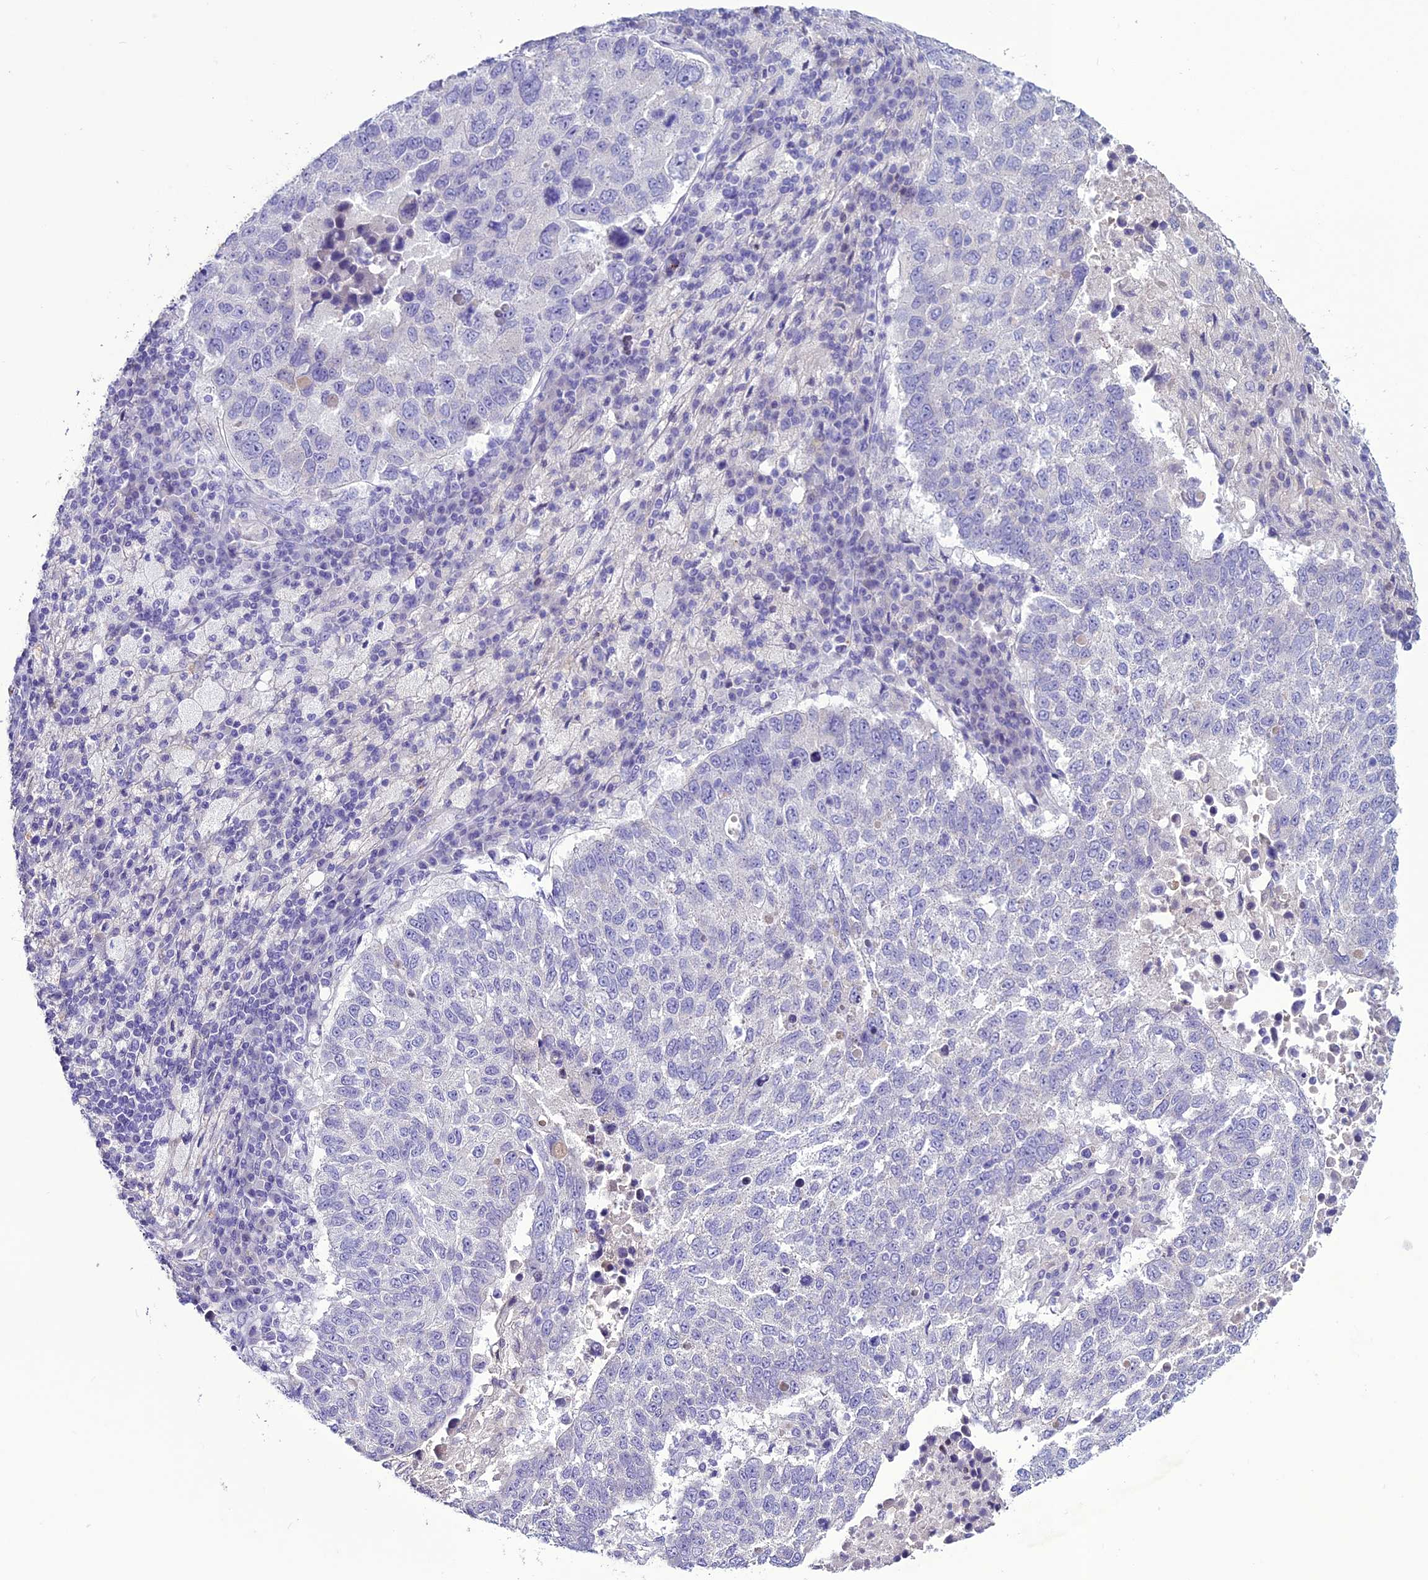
{"staining": {"intensity": "negative", "quantity": "none", "location": "none"}, "tissue": "lung cancer", "cell_type": "Tumor cells", "image_type": "cancer", "snomed": [{"axis": "morphology", "description": "Squamous cell carcinoma, NOS"}, {"axis": "topography", "description": "Lung"}], "caption": "This is an IHC histopathology image of human squamous cell carcinoma (lung). There is no expression in tumor cells.", "gene": "CLEC2L", "patient": {"sex": "male", "age": 73}}